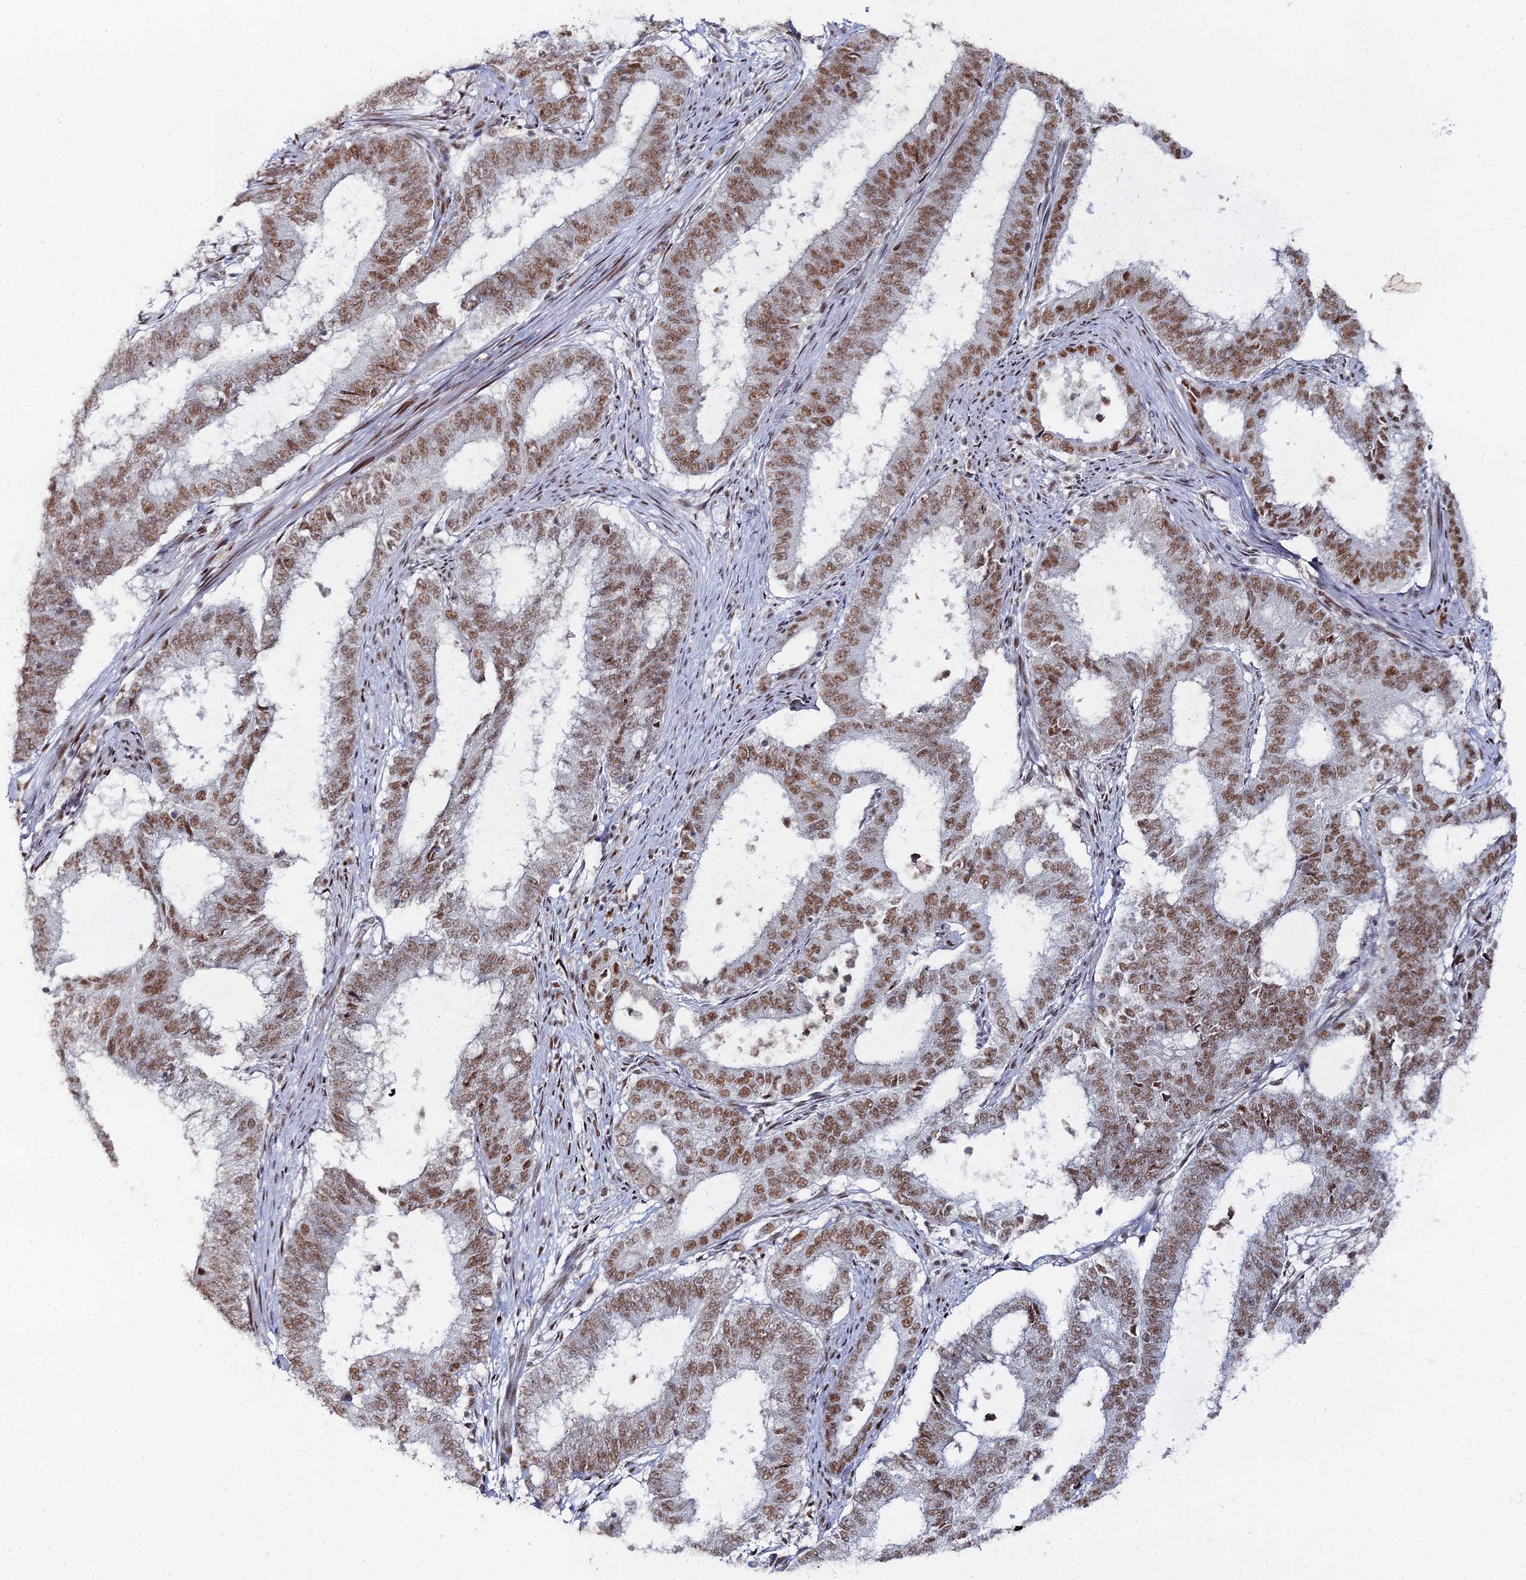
{"staining": {"intensity": "moderate", "quantity": ">75%", "location": "nuclear"}, "tissue": "endometrial cancer", "cell_type": "Tumor cells", "image_type": "cancer", "snomed": [{"axis": "morphology", "description": "Adenocarcinoma, NOS"}, {"axis": "topography", "description": "Endometrium"}], "caption": "There is medium levels of moderate nuclear positivity in tumor cells of endometrial adenocarcinoma, as demonstrated by immunohistochemical staining (brown color).", "gene": "GSC2", "patient": {"sex": "female", "age": 51}}